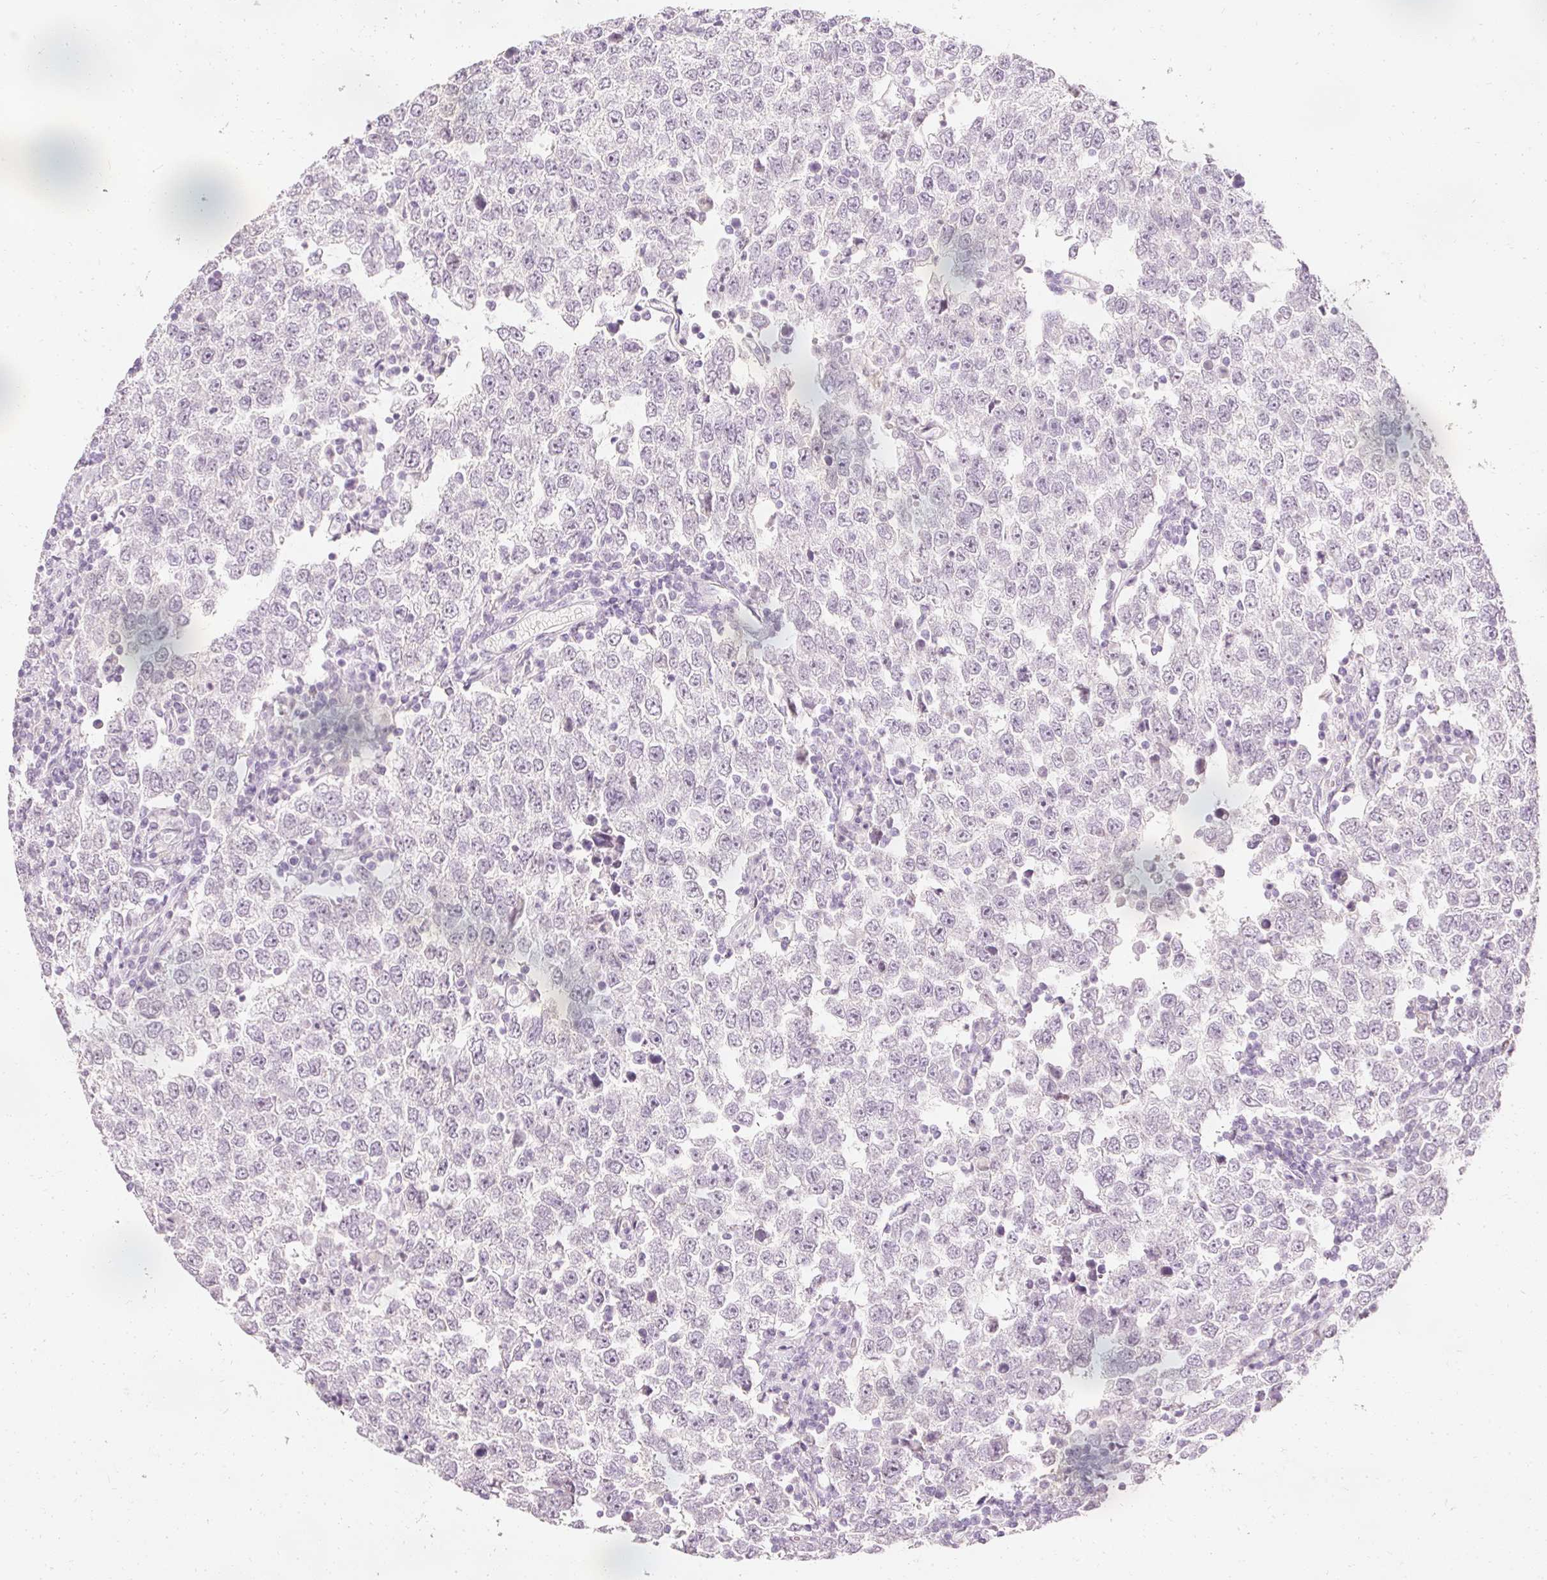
{"staining": {"intensity": "negative", "quantity": "none", "location": "none"}, "tissue": "testis cancer", "cell_type": "Tumor cells", "image_type": "cancer", "snomed": [{"axis": "morphology", "description": "Seminoma, NOS"}, {"axis": "morphology", "description": "Carcinoma, Embryonal, NOS"}, {"axis": "topography", "description": "Testis"}], "caption": "Testis embryonal carcinoma was stained to show a protein in brown. There is no significant expression in tumor cells.", "gene": "ELAVL3", "patient": {"sex": "male", "age": 28}}